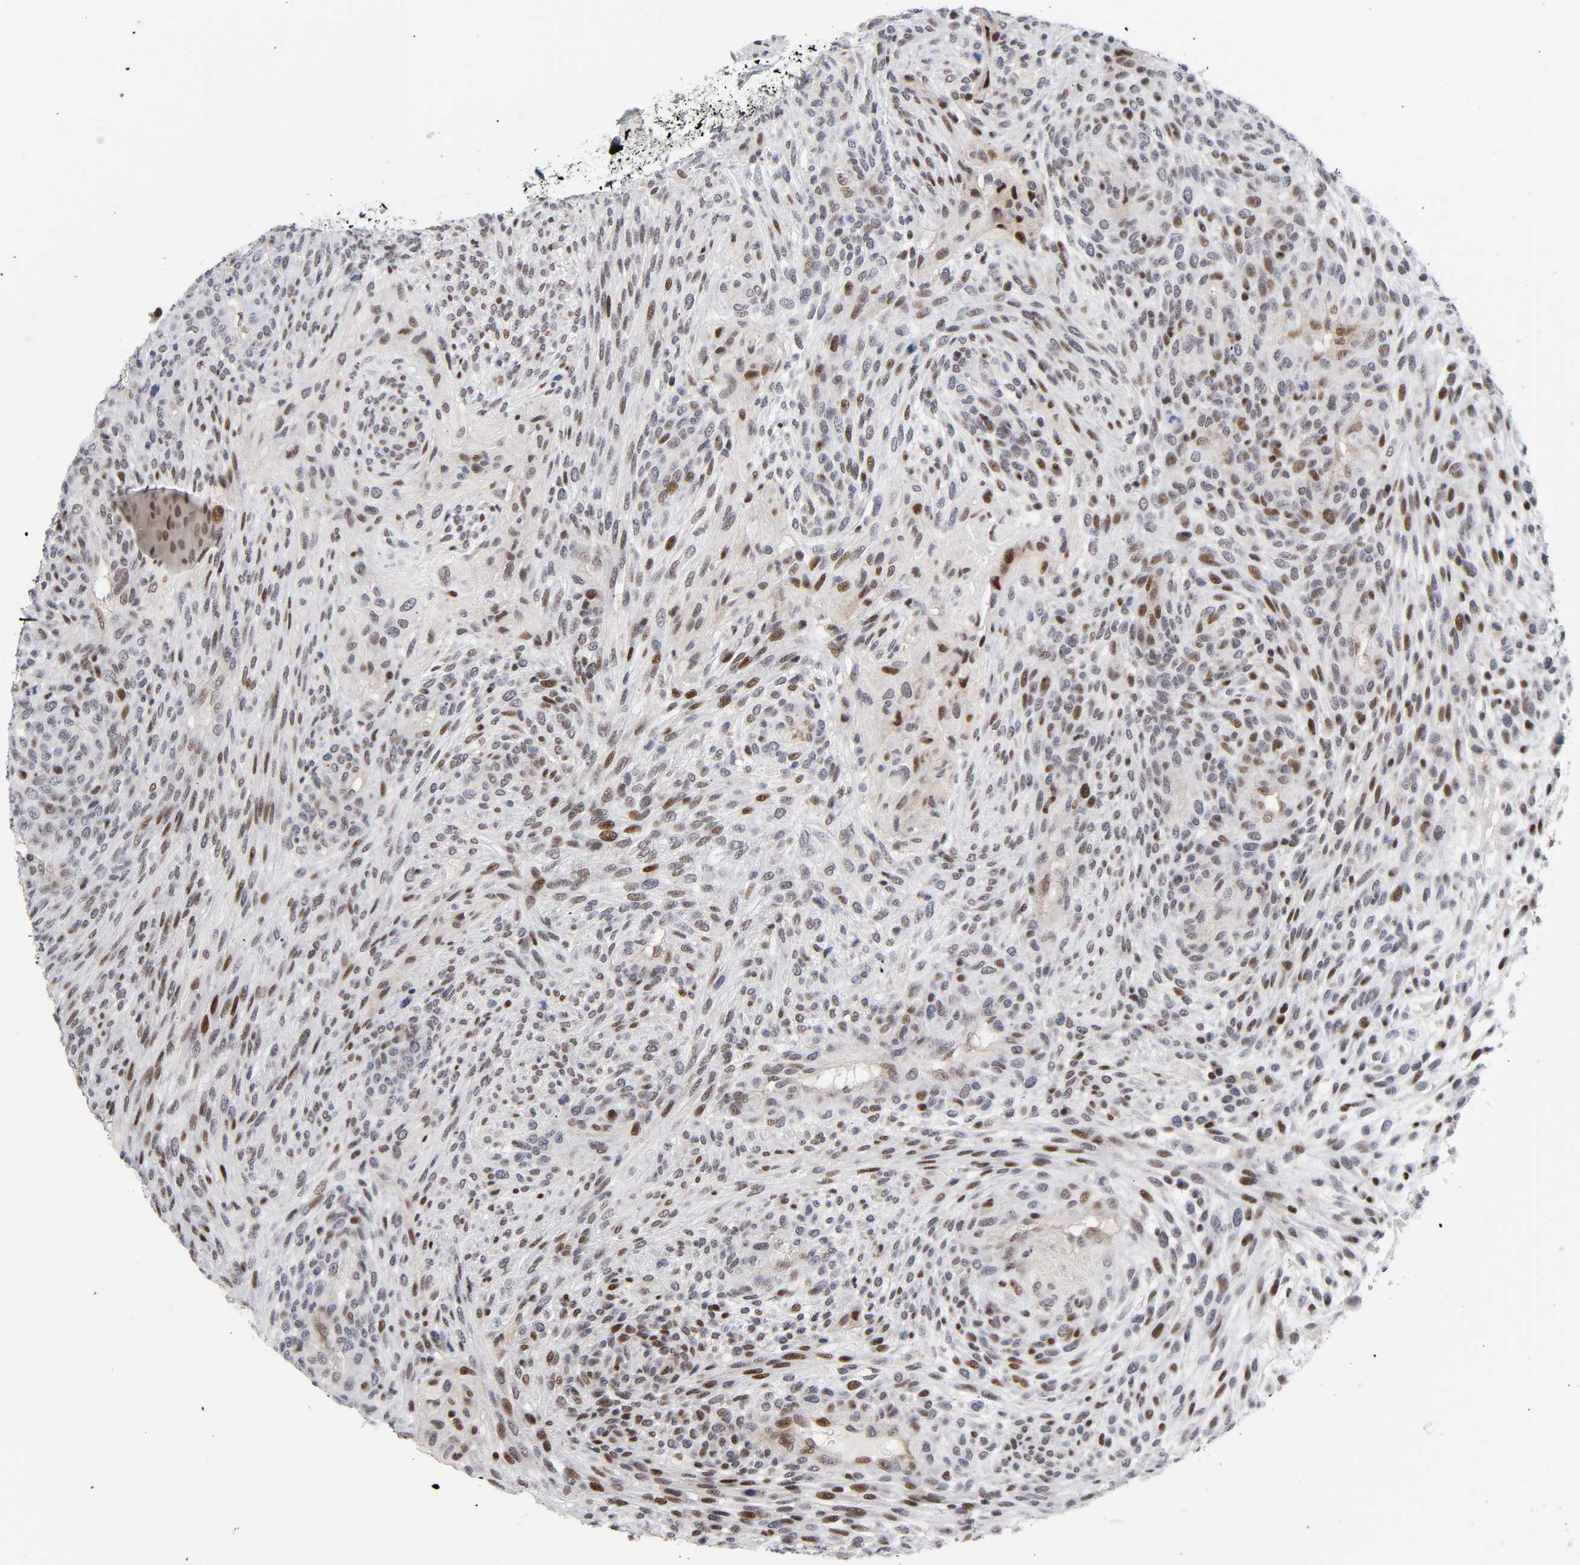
{"staining": {"intensity": "moderate", "quantity": "25%-75%", "location": "nuclear"}, "tissue": "glioma", "cell_type": "Tumor cells", "image_type": "cancer", "snomed": [{"axis": "morphology", "description": "Glioma, malignant, High grade"}, {"axis": "topography", "description": "Cerebral cortex"}], "caption": "A histopathology image of human malignant high-grade glioma stained for a protein demonstrates moderate nuclear brown staining in tumor cells. (DAB IHC, brown staining for protein, blue staining for nuclei).", "gene": "STK38", "patient": {"sex": "female", "age": 55}}